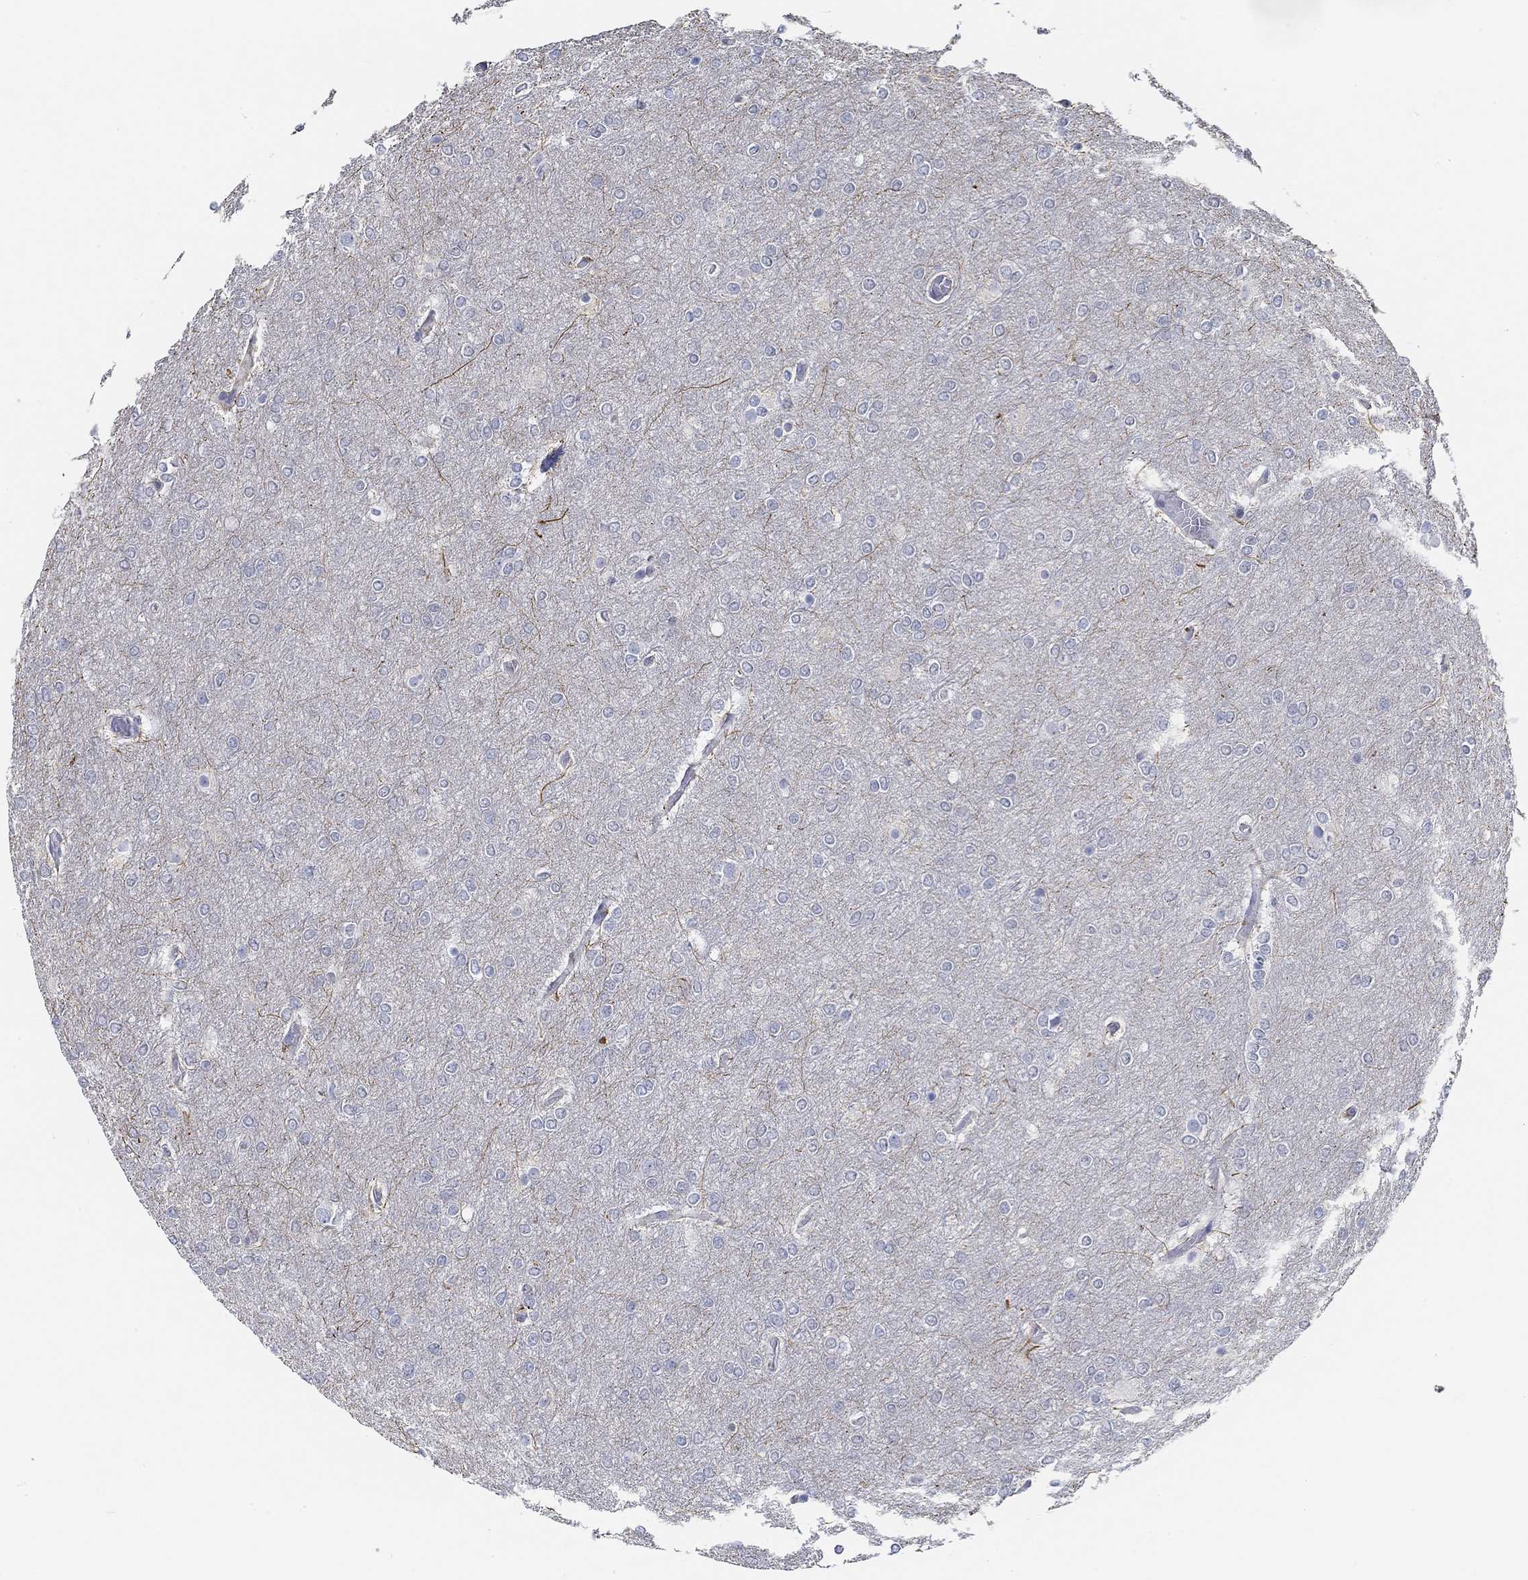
{"staining": {"intensity": "negative", "quantity": "none", "location": "none"}, "tissue": "glioma", "cell_type": "Tumor cells", "image_type": "cancer", "snomed": [{"axis": "morphology", "description": "Glioma, malignant, High grade"}, {"axis": "topography", "description": "Brain"}], "caption": "High power microscopy histopathology image of an immunohistochemistry micrograph of malignant glioma (high-grade), revealing no significant expression in tumor cells.", "gene": "SNTG2", "patient": {"sex": "female", "age": 61}}